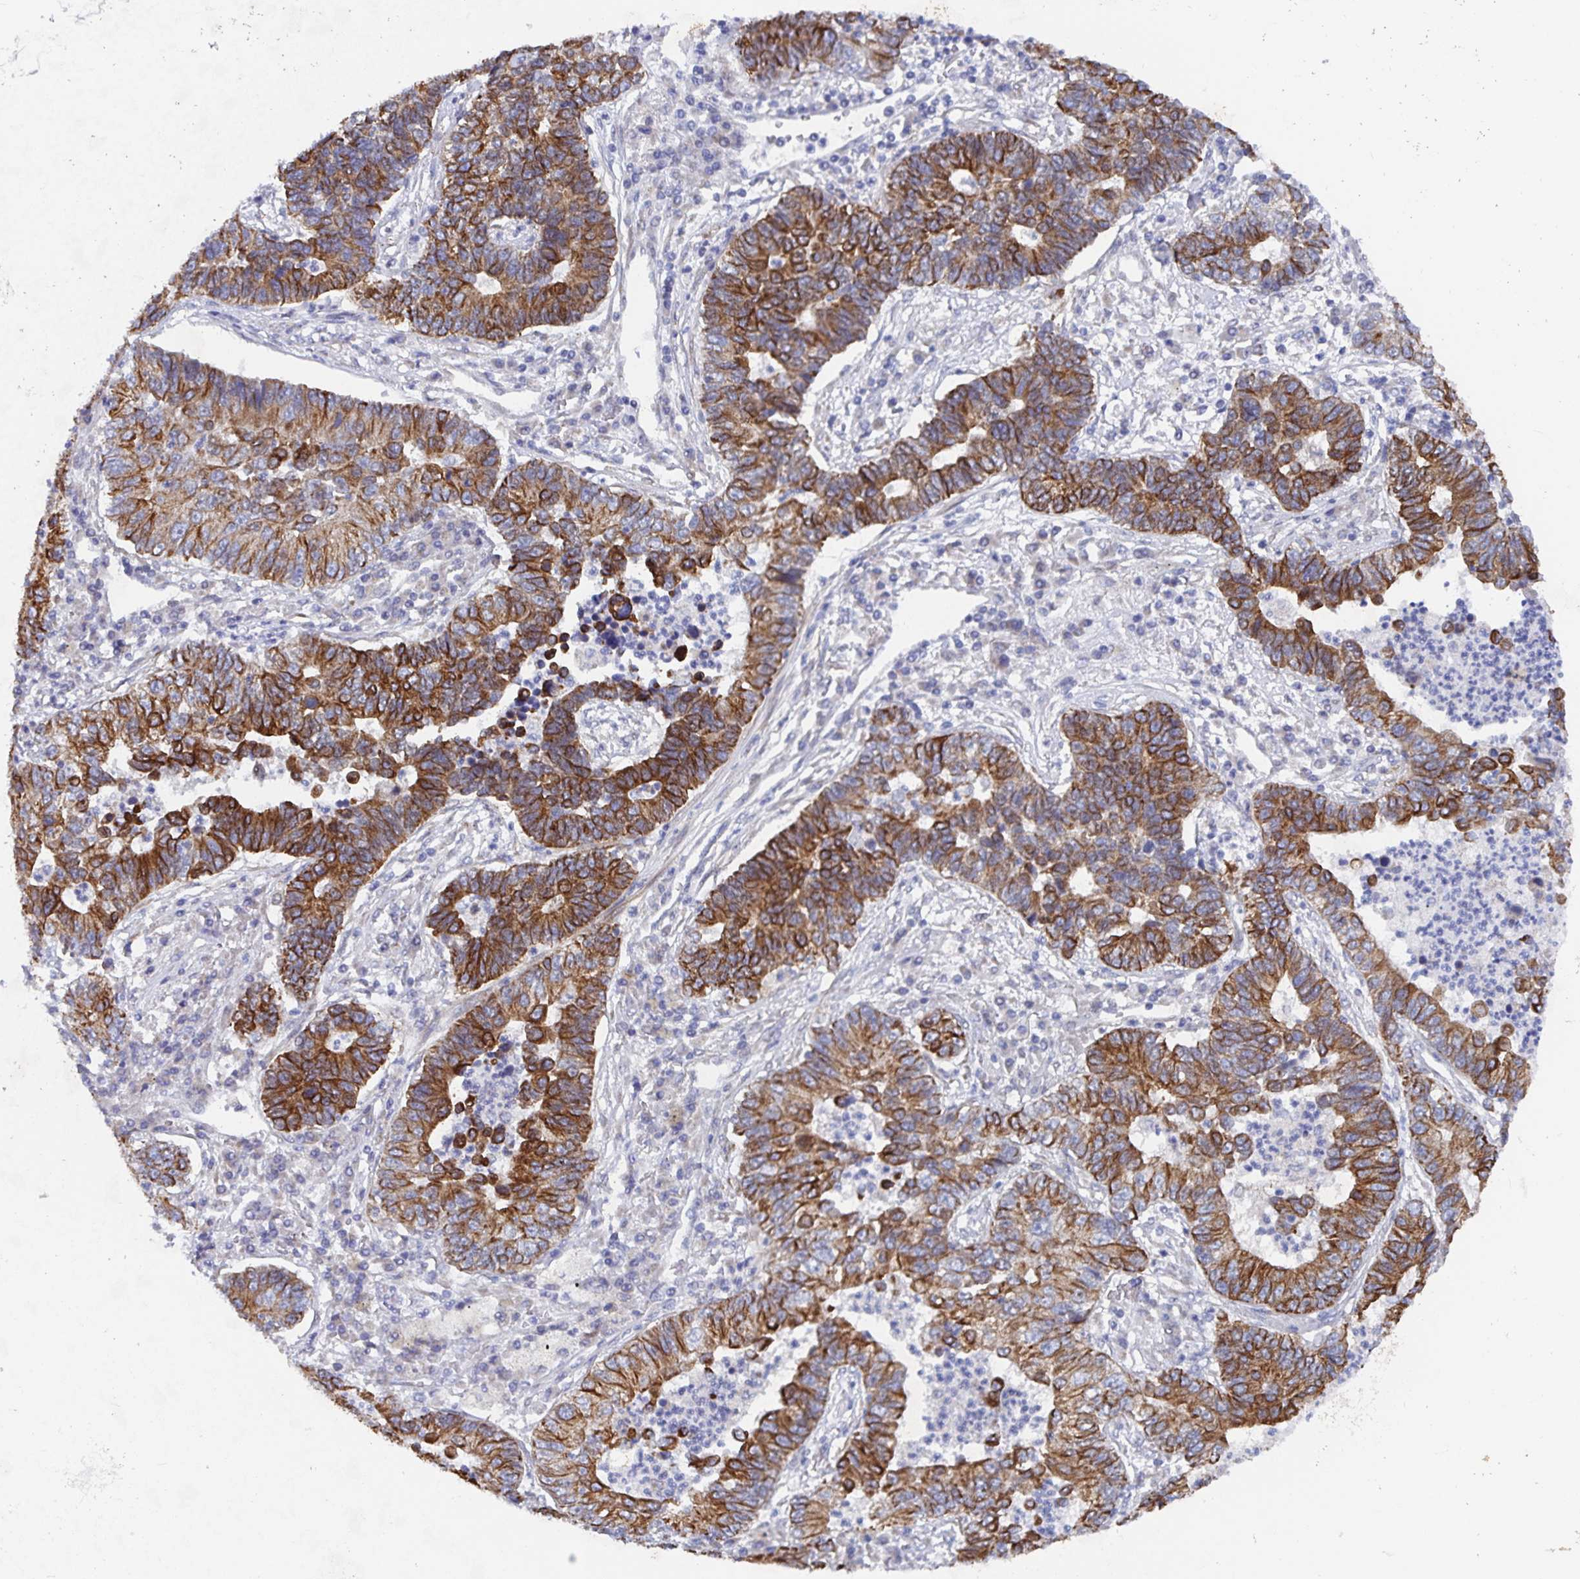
{"staining": {"intensity": "strong", "quantity": "25%-75%", "location": "cytoplasmic/membranous"}, "tissue": "lung cancer", "cell_type": "Tumor cells", "image_type": "cancer", "snomed": [{"axis": "morphology", "description": "Adenocarcinoma, NOS"}, {"axis": "topography", "description": "Lung"}], "caption": "Lung cancer stained for a protein (brown) demonstrates strong cytoplasmic/membranous positive staining in about 25%-75% of tumor cells.", "gene": "ZIK1", "patient": {"sex": "female", "age": 57}}